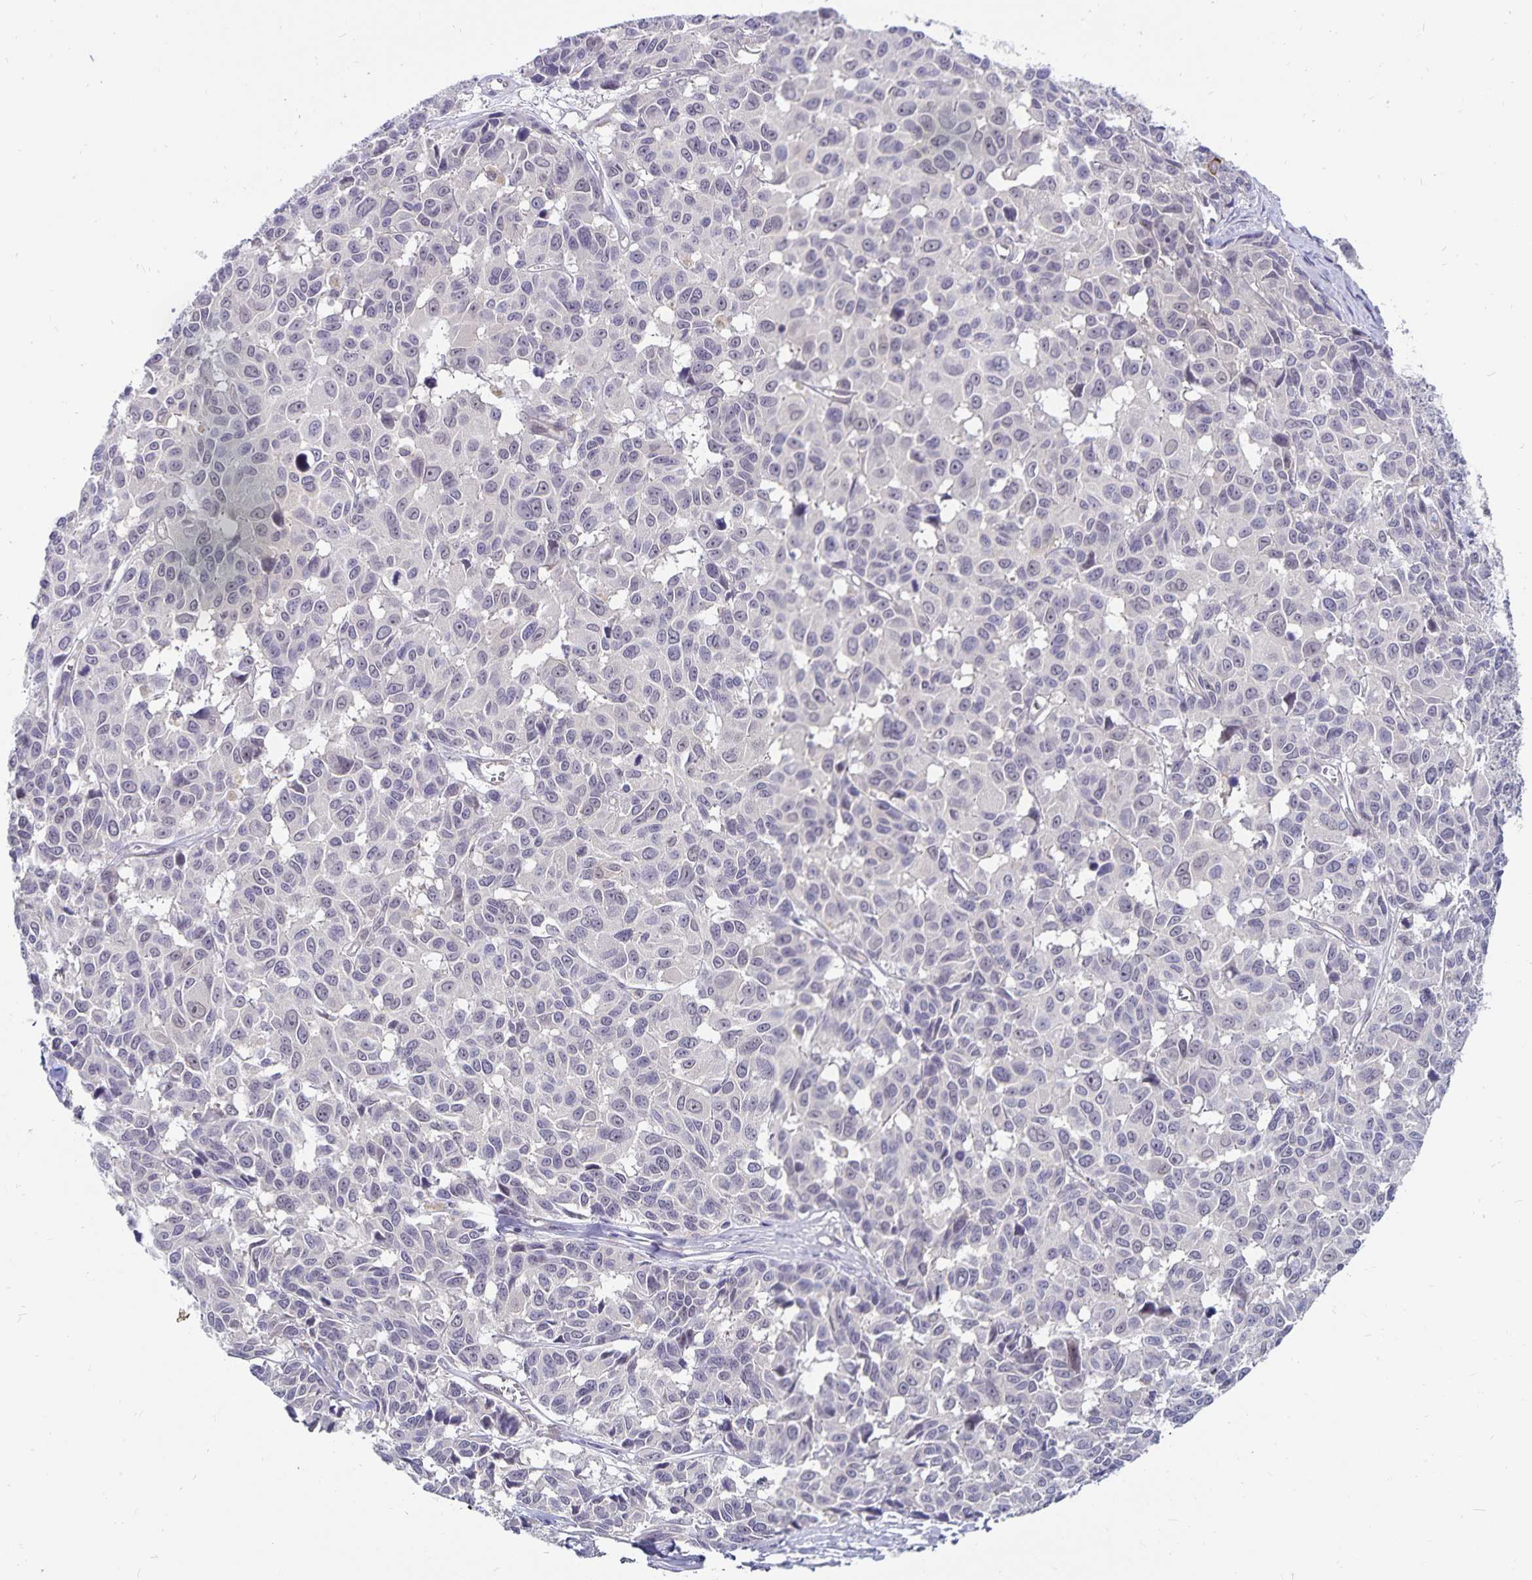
{"staining": {"intensity": "negative", "quantity": "none", "location": "none"}, "tissue": "melanoma", "cell_type": "Tumor cells", "image_type": "cancer", "snomed": [{"axis": "morphology", "description": "Malignant melanoma, NOS"}, {"axis": "topography", "description": "Skin"}], "caption": "The IHC histopathology image has no significant positivity in tumor cells of malignant melanoma tissue.", "gene": "CDKN2B", "patient": {"sex": "female", "age": 66}}